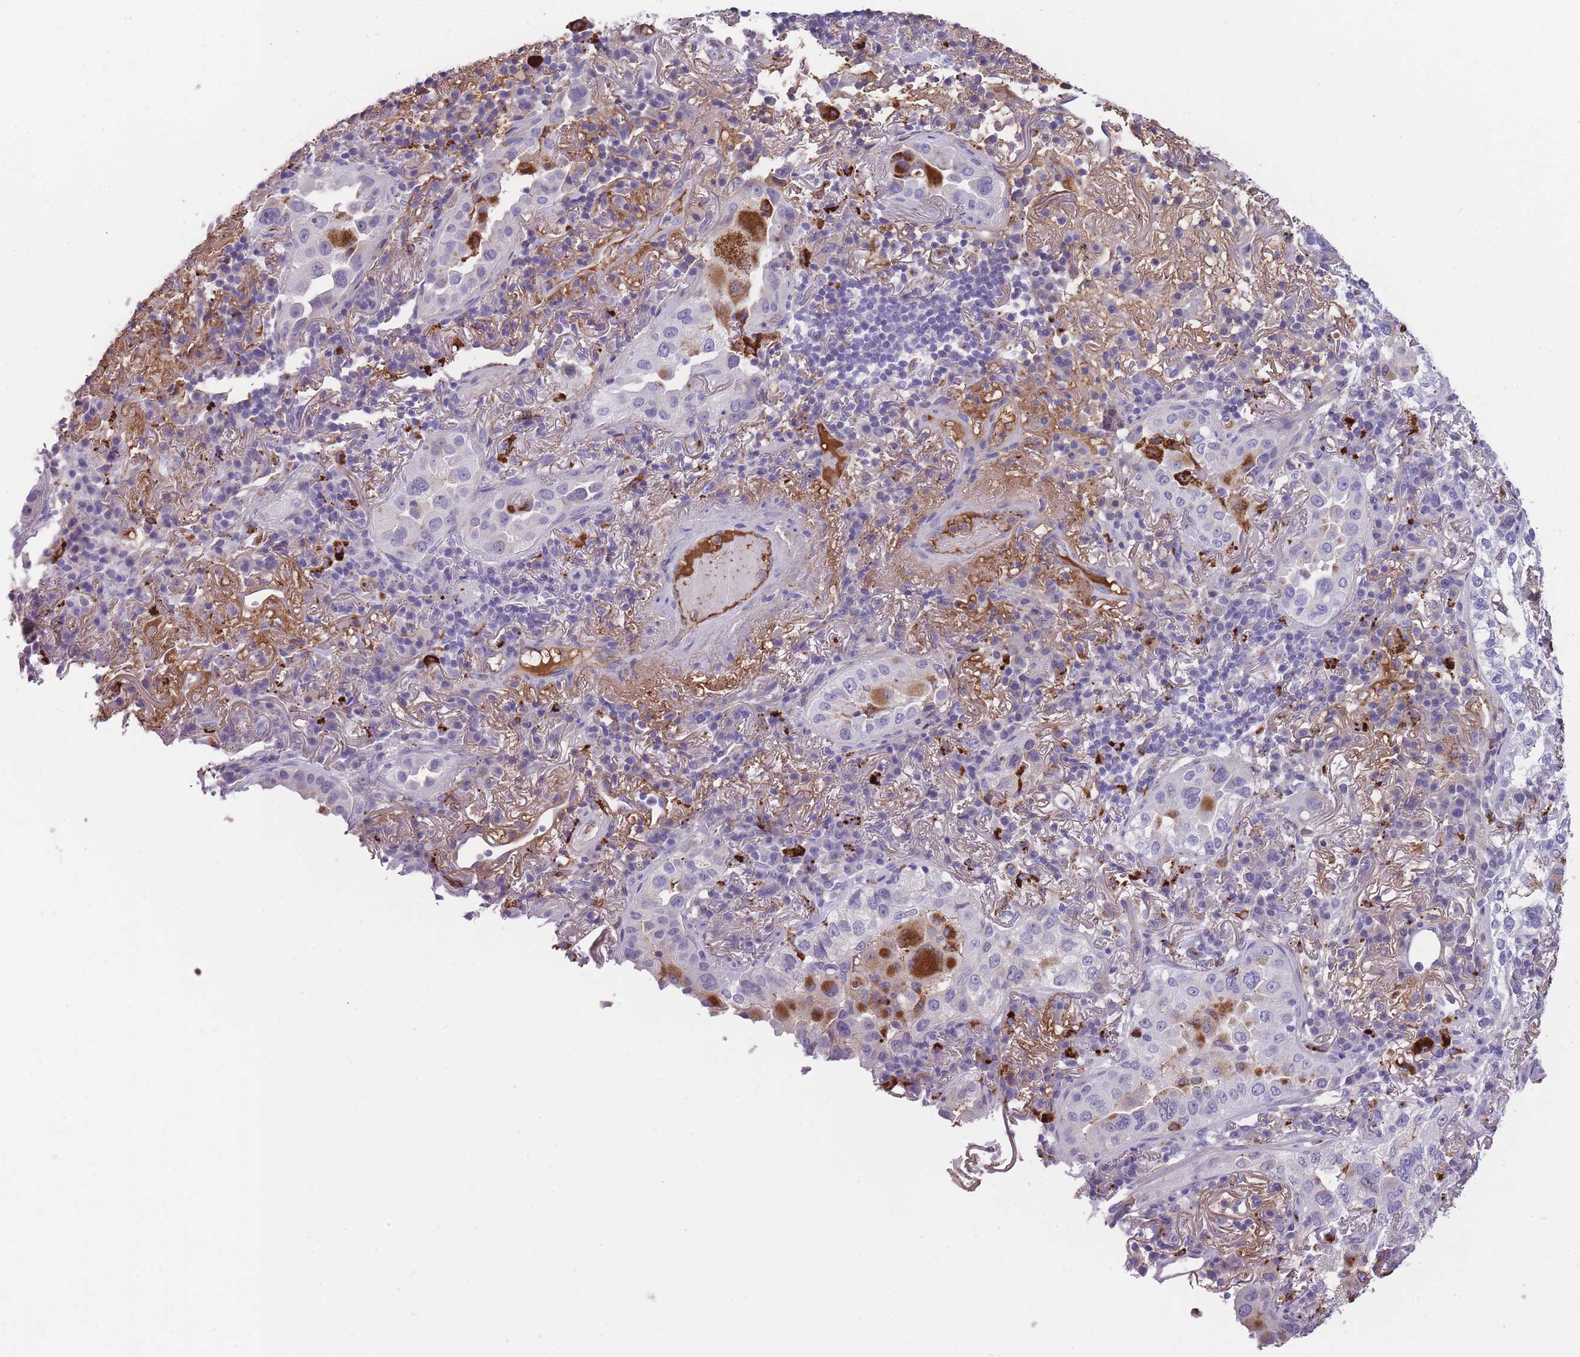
{"staining": {"intensity": "moderate", "quantity": "<25%", "location": "cytoplasmic/membranous"}, "tissue": "lung cancer", "cell_type": "Tumor cells", "image_type": "cancer", "snomed": [{"axis": "morphology", "description": "Adenocarcinoma, NOS"}, {"axis": "topography", "description": "Lung"}], "caption": "Adenocarcinoma (lung) was stained to show a protein in brown. There is low levels of moderate cytoplasmic/membranous staining in about <25% of tumor cells.", "gene": "GNAT1", "patient": {"sex": "female", "age": 69}}